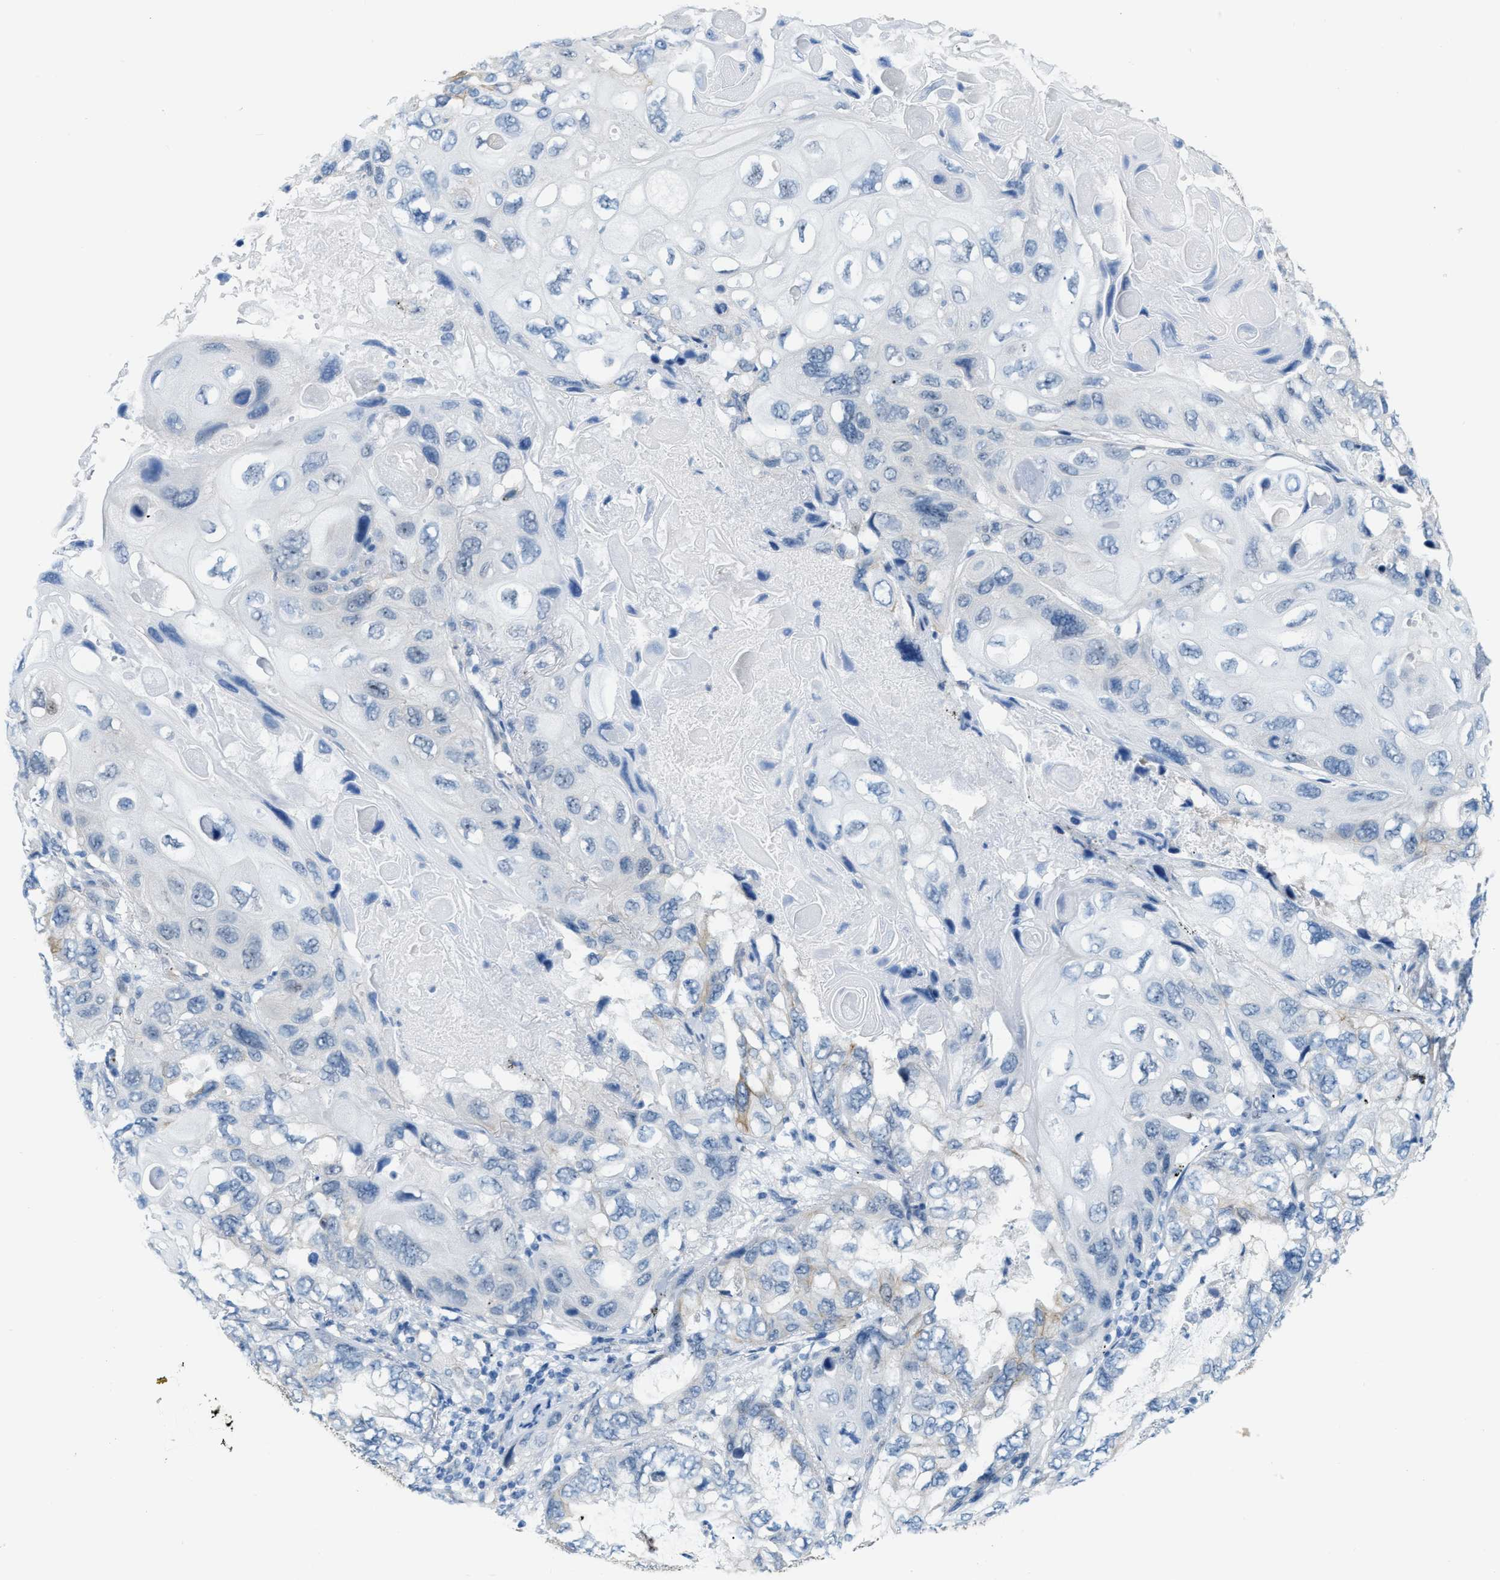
{"staining": {"intensity": "negative", "quantity": "none", "location": "none"}, "tissue": "lung cancer", "cell_type": "Tumor cells", "image_type": "cancer", "snomed": [{"axis": "morphology", "description": "Squamous cell carcinoma, NOS"}, {"axis": "topography", "description": "Lung"}], "caption": "Tumor cells are negative for brown protein staining in lung squamous cell carcinoma.", "gene": "PHRF1", "patient": {"sex": "female", "age": 73}}